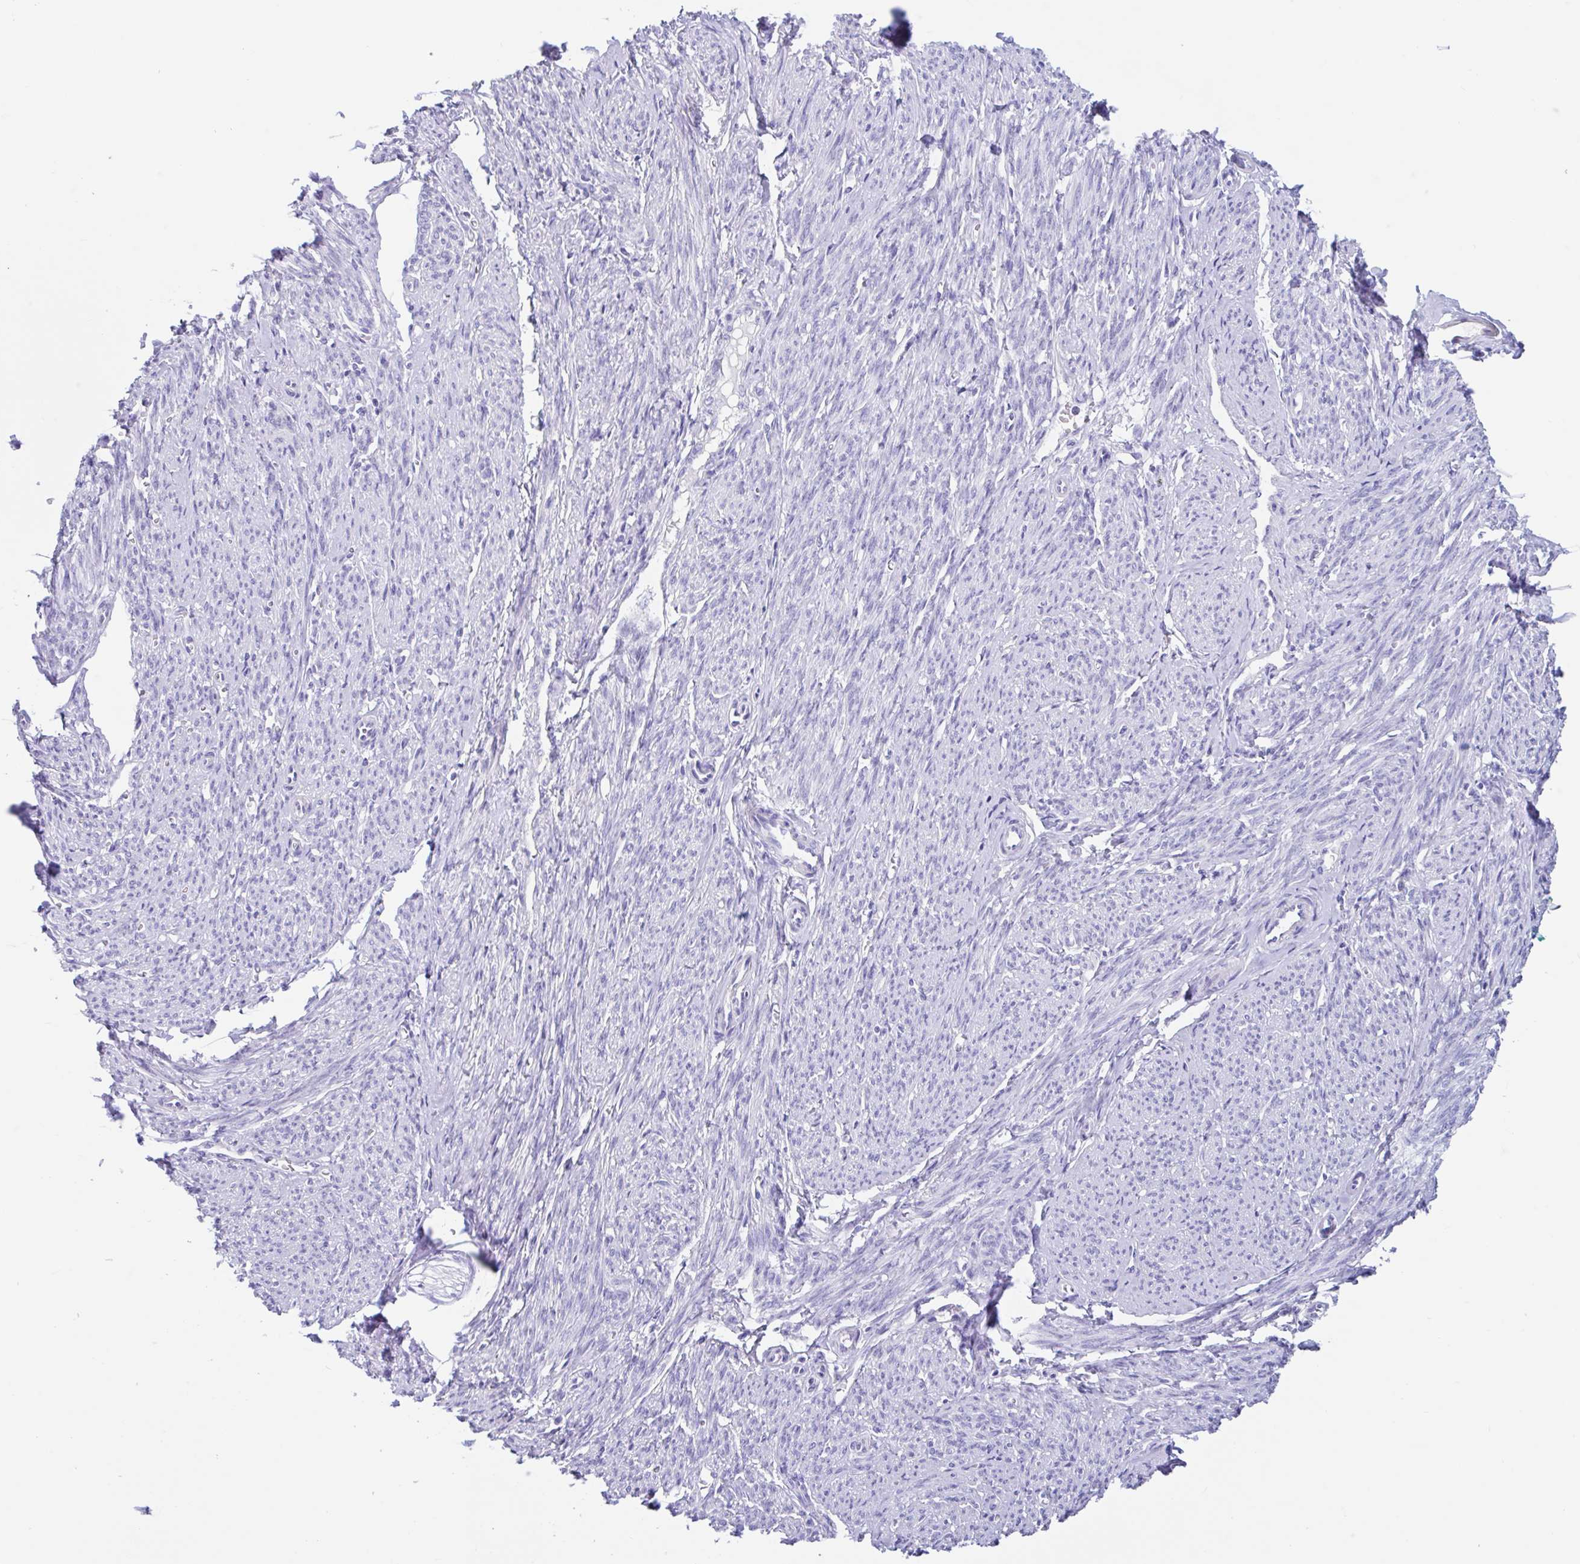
{"staining": {"intensity": "negative", "quantity": "none", "location": "none"}, "tissue": "smooth muscle", "cell_type": "Smooth muscle cells", "image_type": "normal", "snomed": [{"axis": "morphology", "description": "Normal tissue, NOS"}, {"axis": "topography", "description": "Smooth muscle"}], "caption": "The photomicrograph reveals no significant staining in smooth muscle cells of smooth muscle. The staining is performed using DAB brown chromogen with nuclei counter-stained in using hematoxylin.", "gene": "OR6N2", "patient": {"sex": "female", "age": 65}}